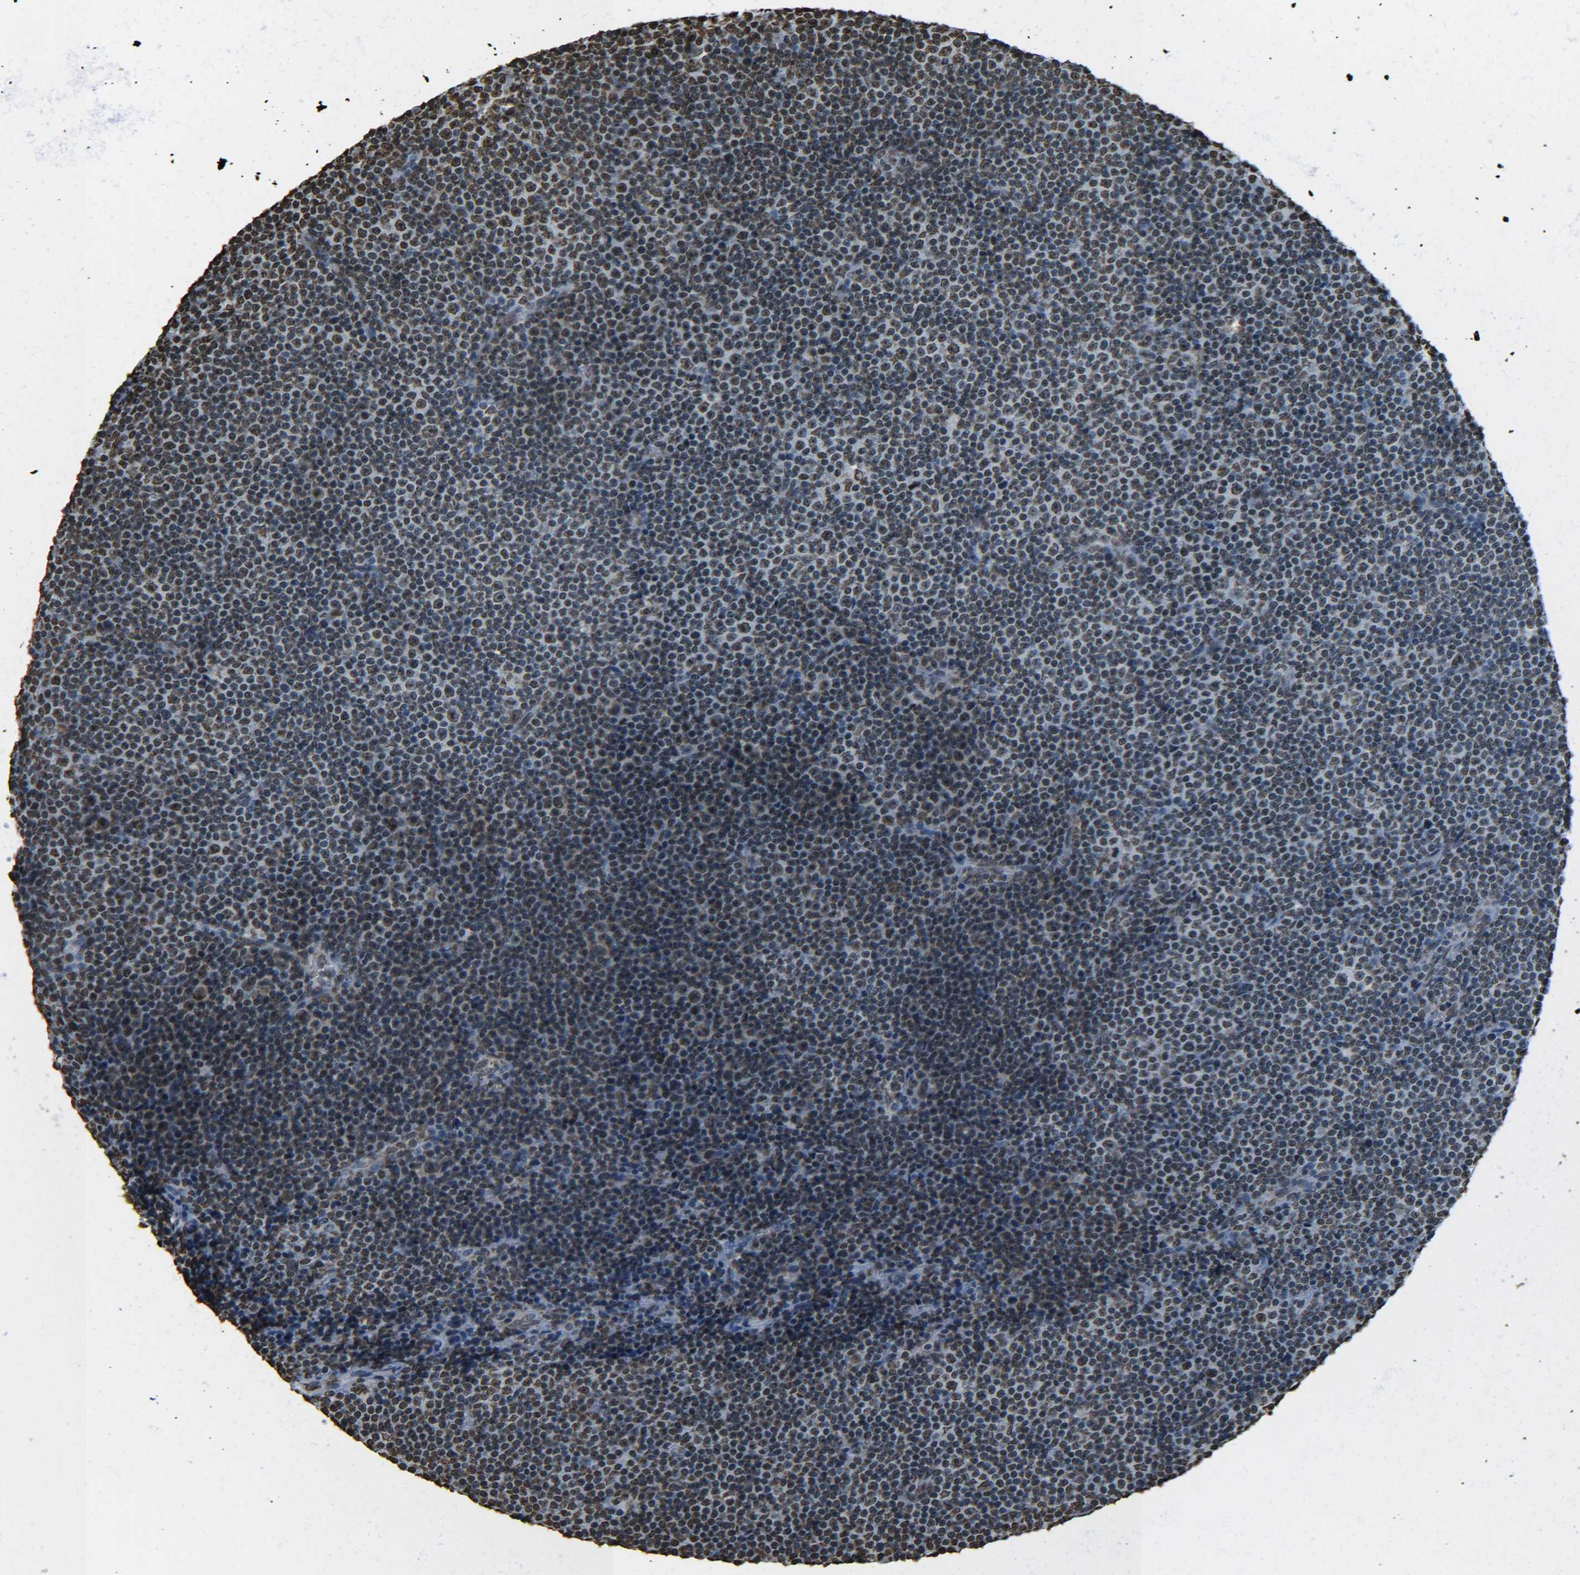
{"staining": {"intensity": "weak", "quantity": "25%-75%", "location": "nuclear"}, "tissue": "lymphoma", "cell_type": "Tumor cells", "image_type": "cancer", "snomed": [{"axis": "morphology", "description": "Malignant lymphoma, non-Hodgkin's type, Low grade"}, {"axis": "topography", "description": "Lymph node"}], "caption": "A photomicrograph showing weak nuclear staining in approximately 25%-75% of tumor cells in lymphoma, as visualized by brown immunohistochemical staining.", "gene": "H4C16", "patient": {"sex": "female", "age": 67}}